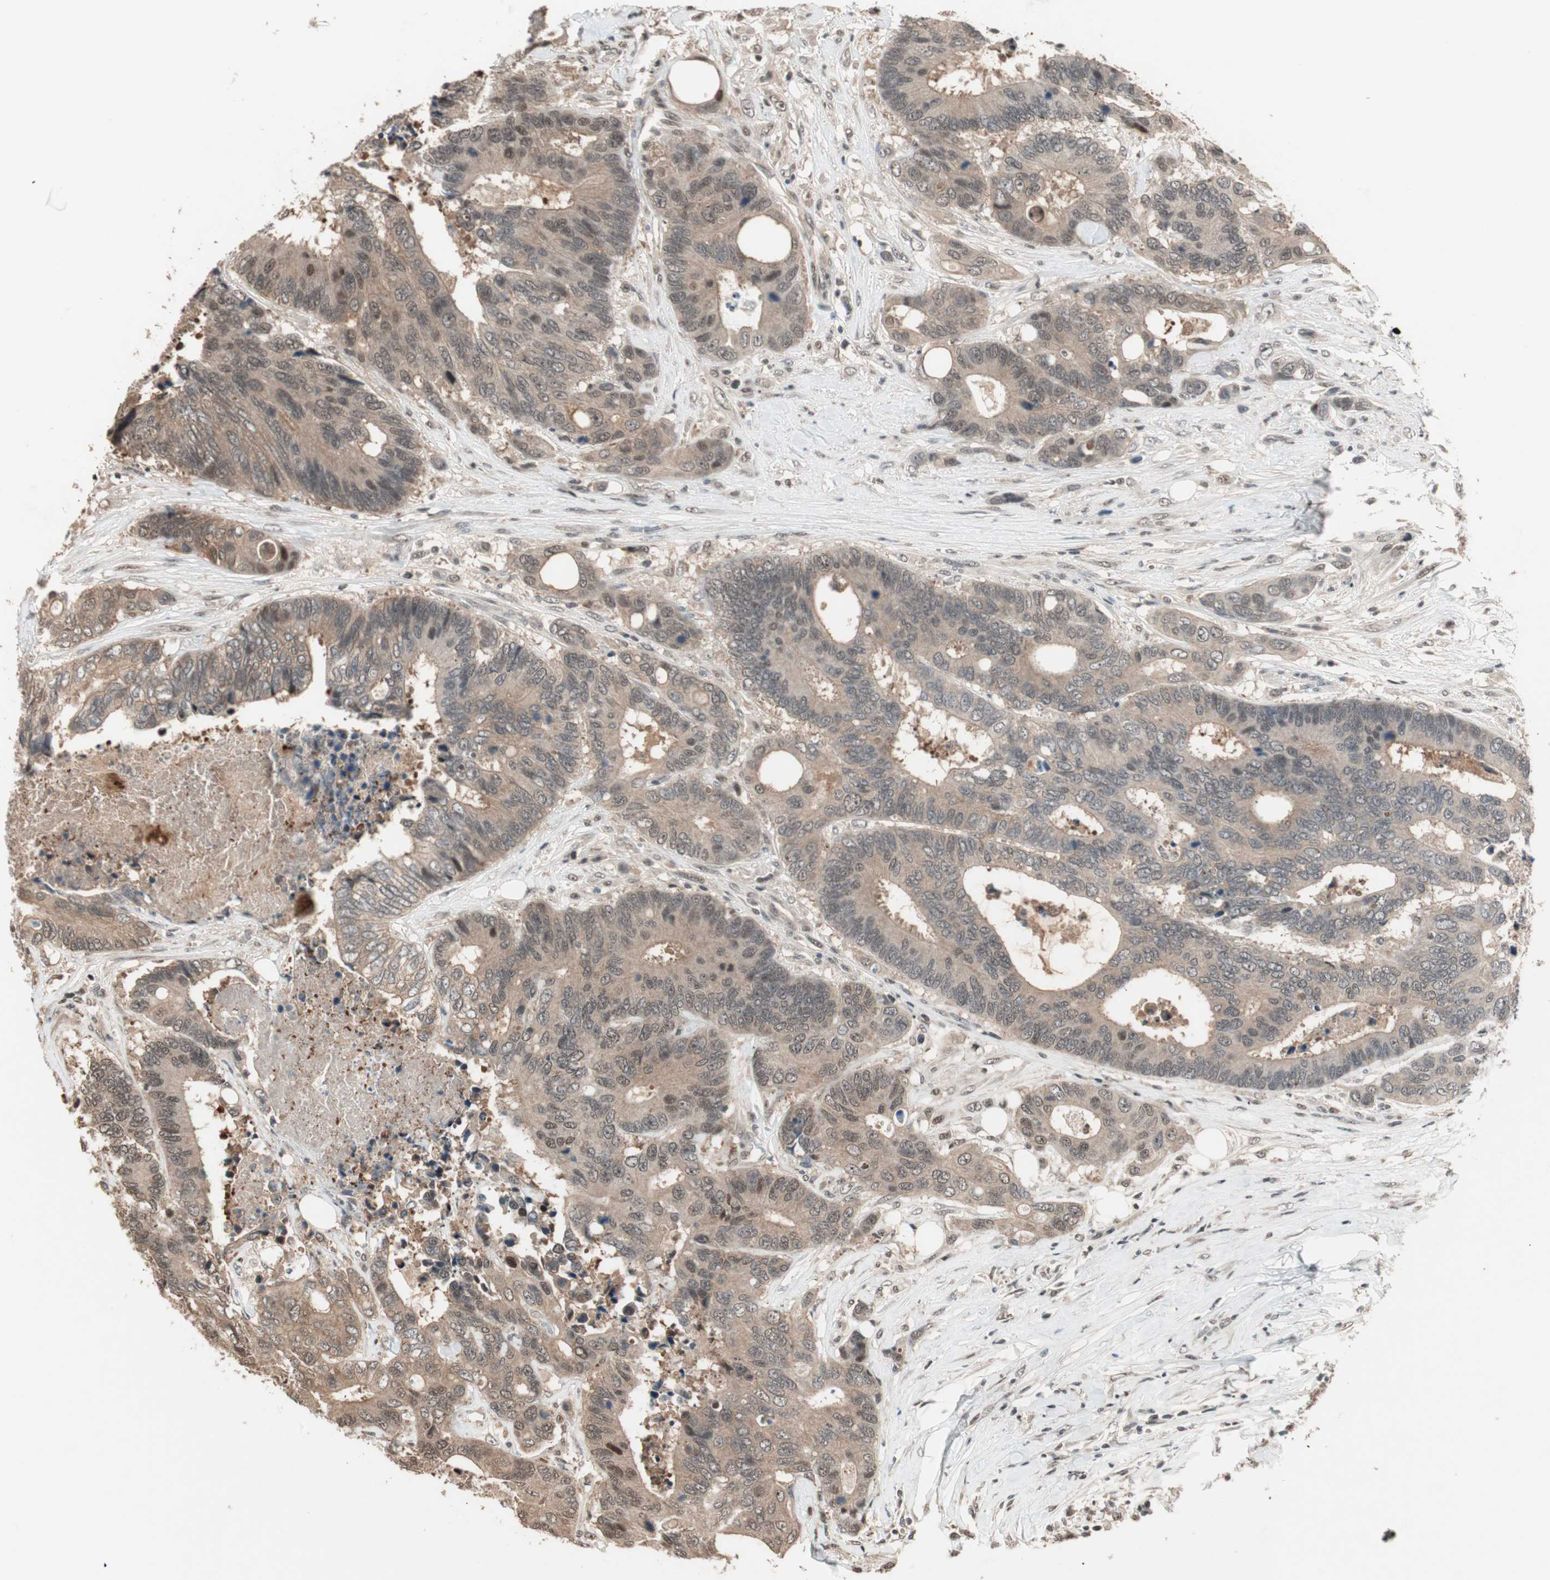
{"staining": {"intensity": "weak", "quantity": ">75%", "location": "cytoplasmic/membranous,nuclear"}, "tissue": "colorectal cancer", "cell_type": "Tumor cells", "image_type": "cancer", "snomed": [{"axis": "morphology", "description": "Adenocarcinoma, NOS"}, {"axis": "topography", "description": "Rectum"}], "caption": "The photomicrograph exhibits staining of colorectal cancer (adenocarcinoma), revealing weak cytoplasmic/membranous and nuclear protein positivity (brown color) within tumor cells. (brown staining indicates protein expression, while blue staining denotes nuclei).", "gene": "ZNF701", "patient": {"sex": "male", "age": 55}}